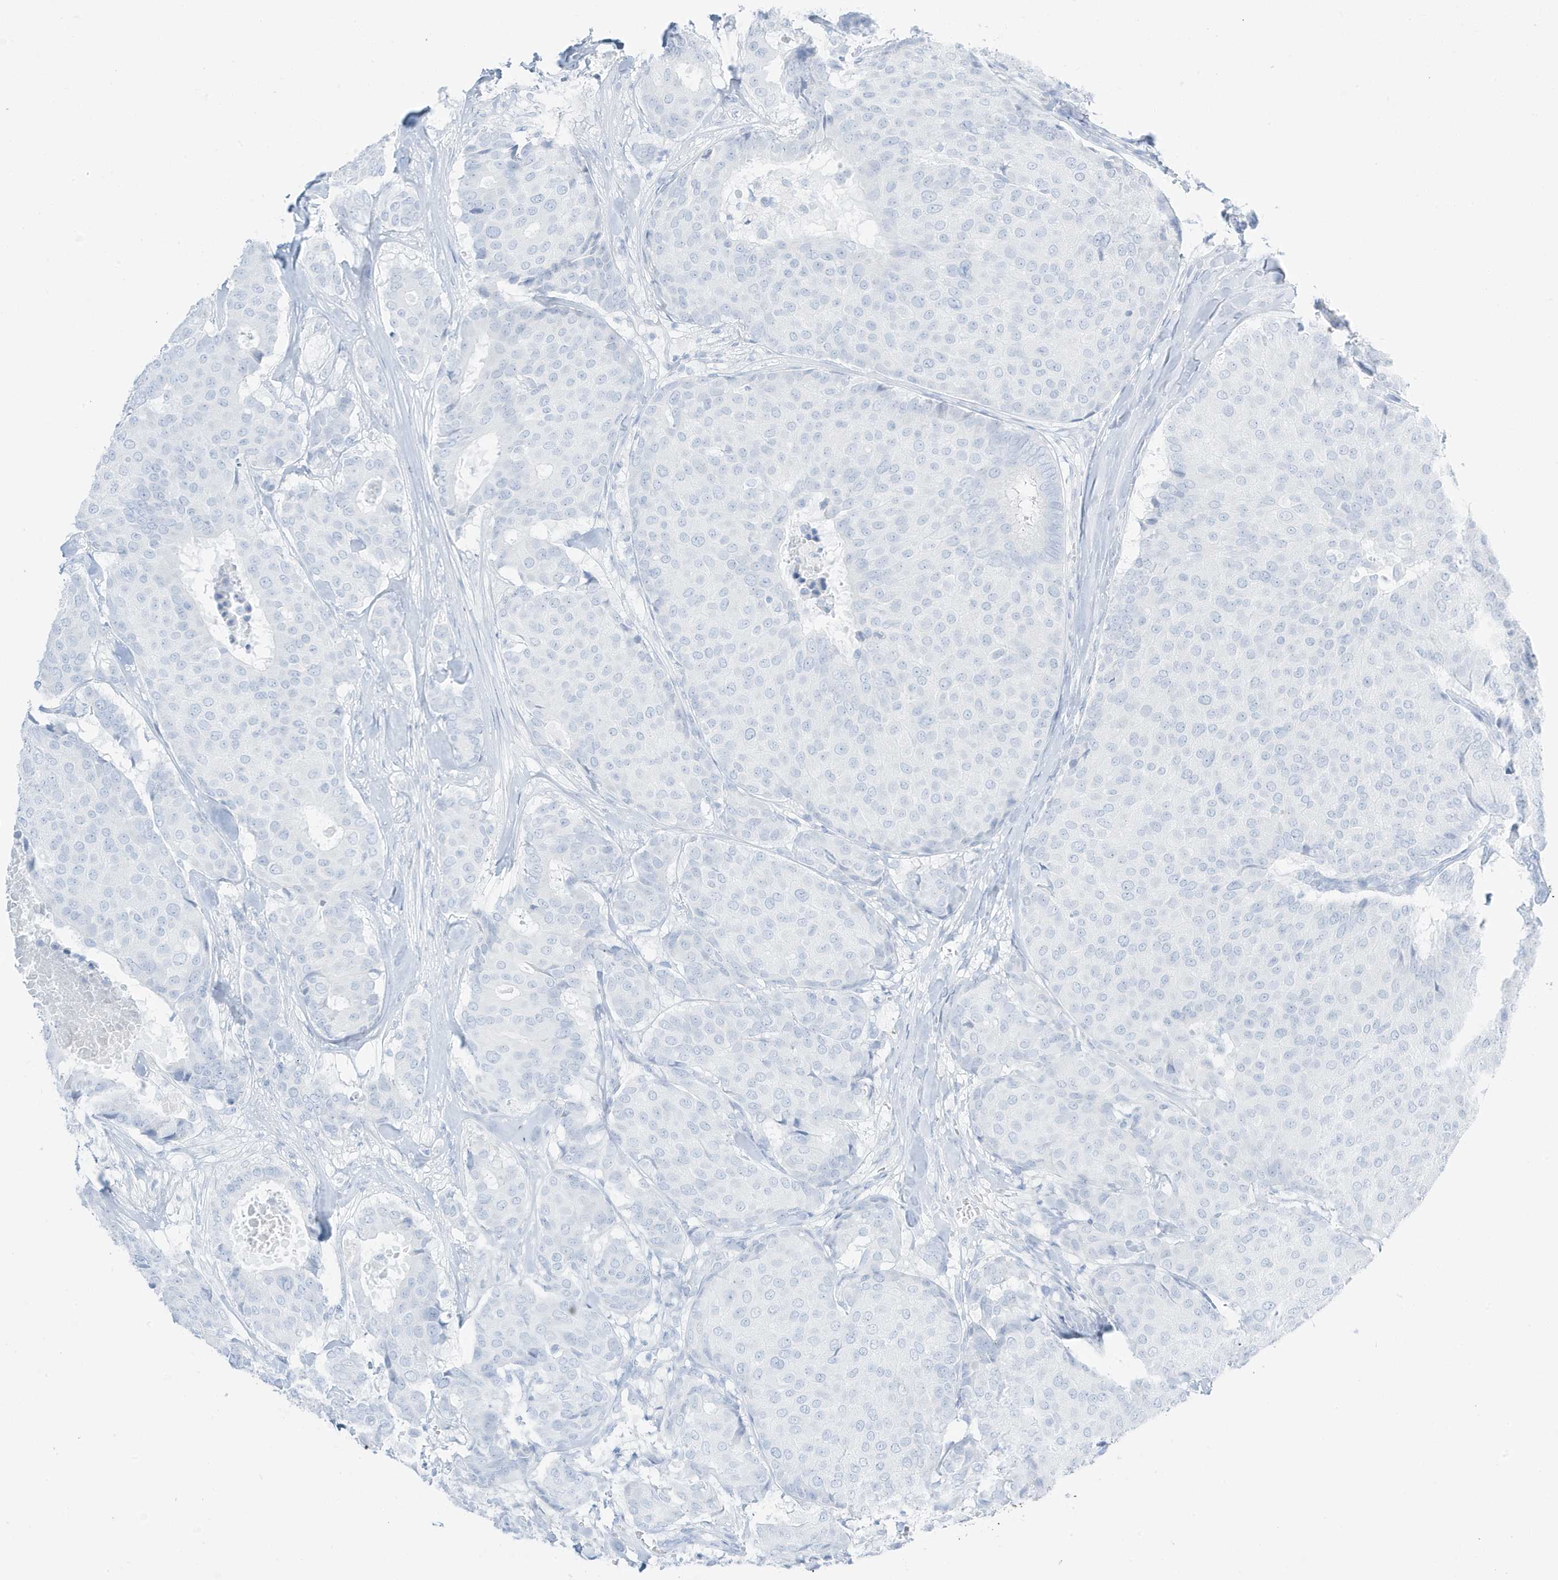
{"staining": {"intensity": "negative", "quantity": "none", "location": "none"}, "tissue": "breast cancer", "cell_type": "Tumor cells", "image_type": "cancer", "snomed": [{"axis": "morphology", "description": "Duct carcinoma"}, {"axis": "topography", "description": "Breast"}], "caption": "There is no significant positivity in tumor cells of breast cancer (invasive ductal carcinoma).", "gene": "SLC22A13", "patient": {"sex": "female", "age": 75}}